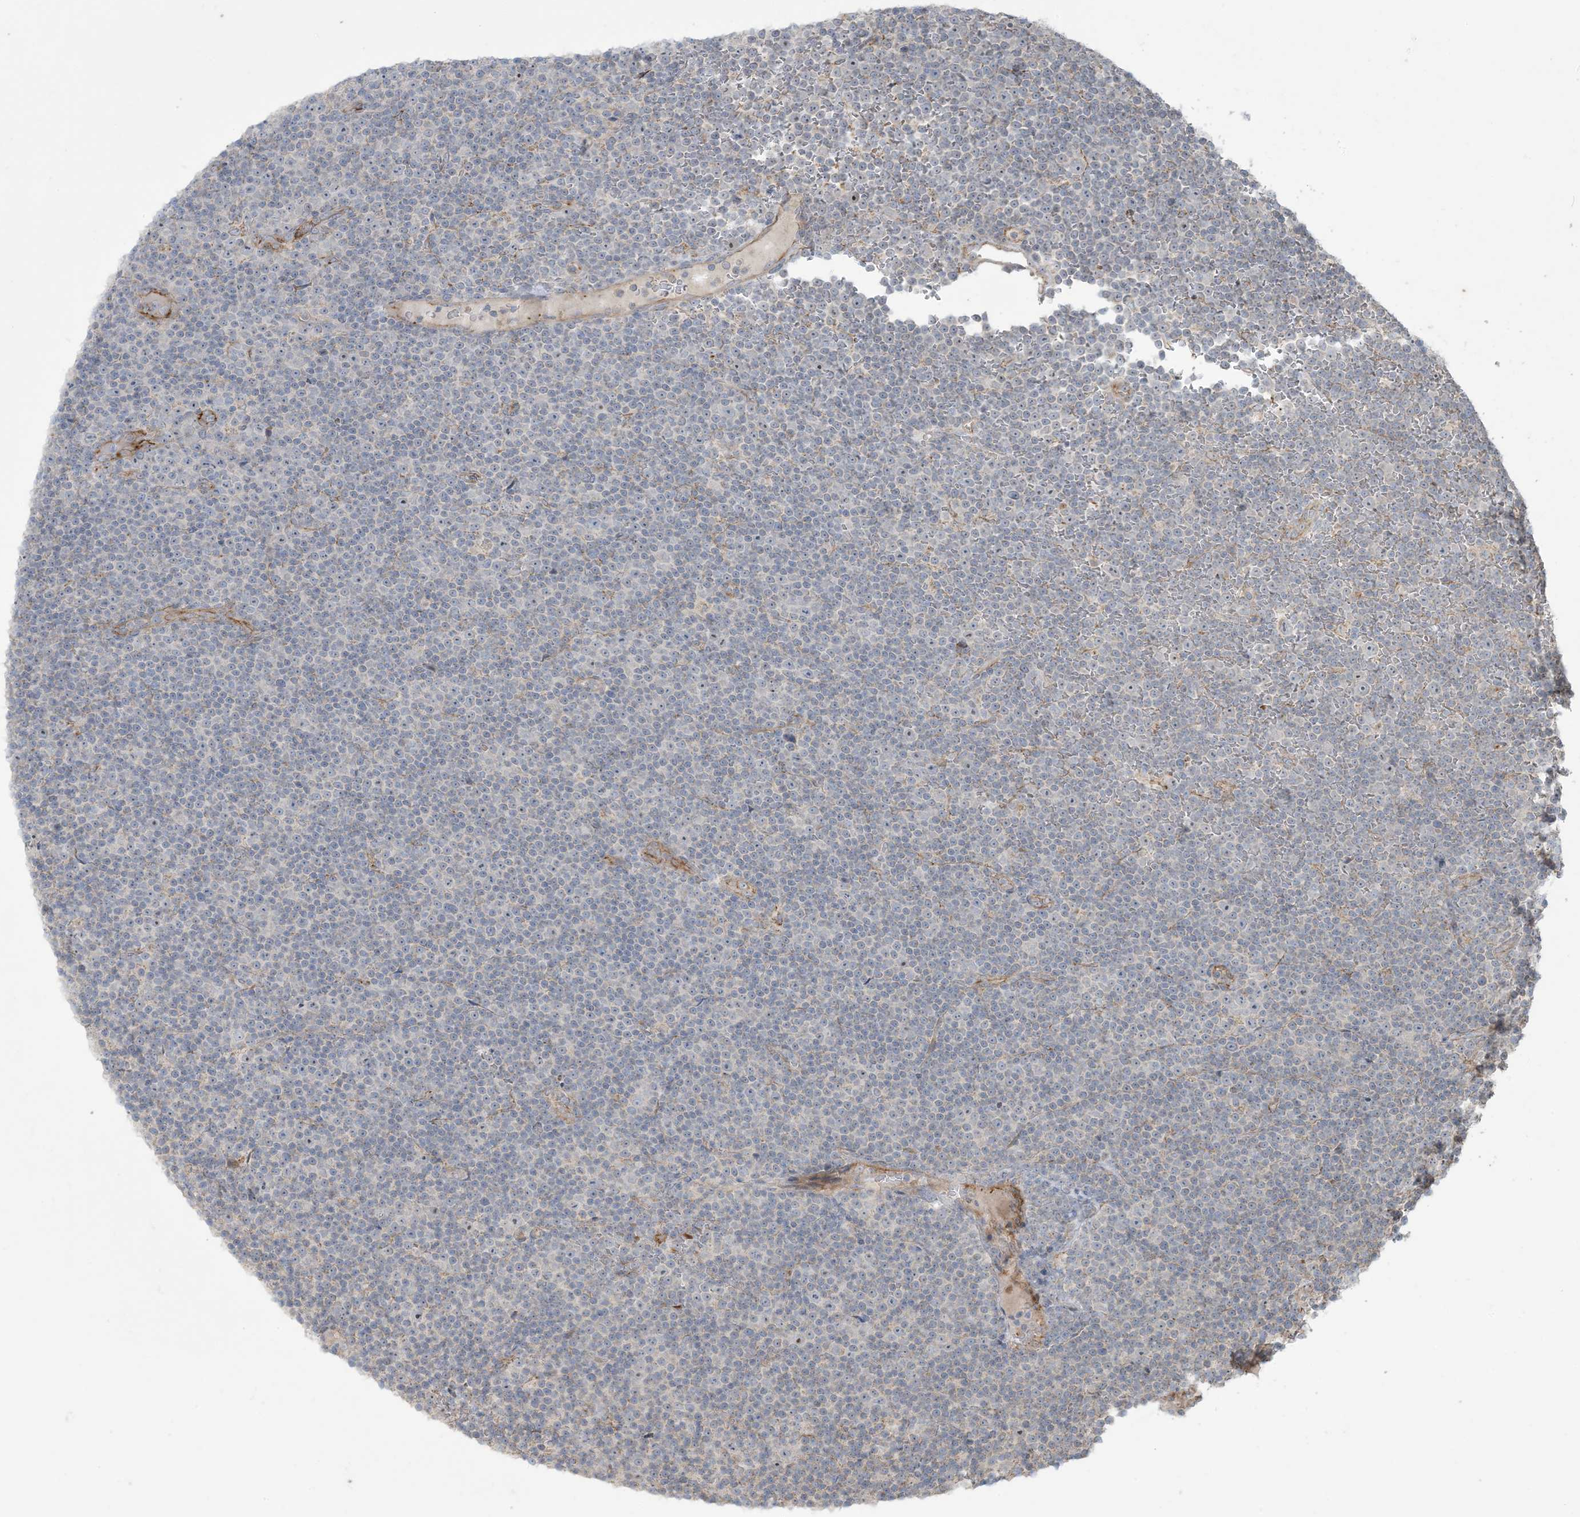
{"staining": {"intensity": "negative", "quantity": "none", "location": "none"}, "tissue": "lymphoma", "cell_type": "Tumor cells", "image_type": "cancer", "snomed": [{"axis": "morphology", "description": "Malignant lymphoma, non-Hodgkin's type, Low grade"}, {"axis": "topography", "description": "Lymph node"}], "caption": "Micrograph shows no protein expression in tumor cells of low-grade malignant lymphoma, non-Hodgkin's type tissue.", "gene": "KLHL18", "patient": {"sex": "female", "age": 67}}